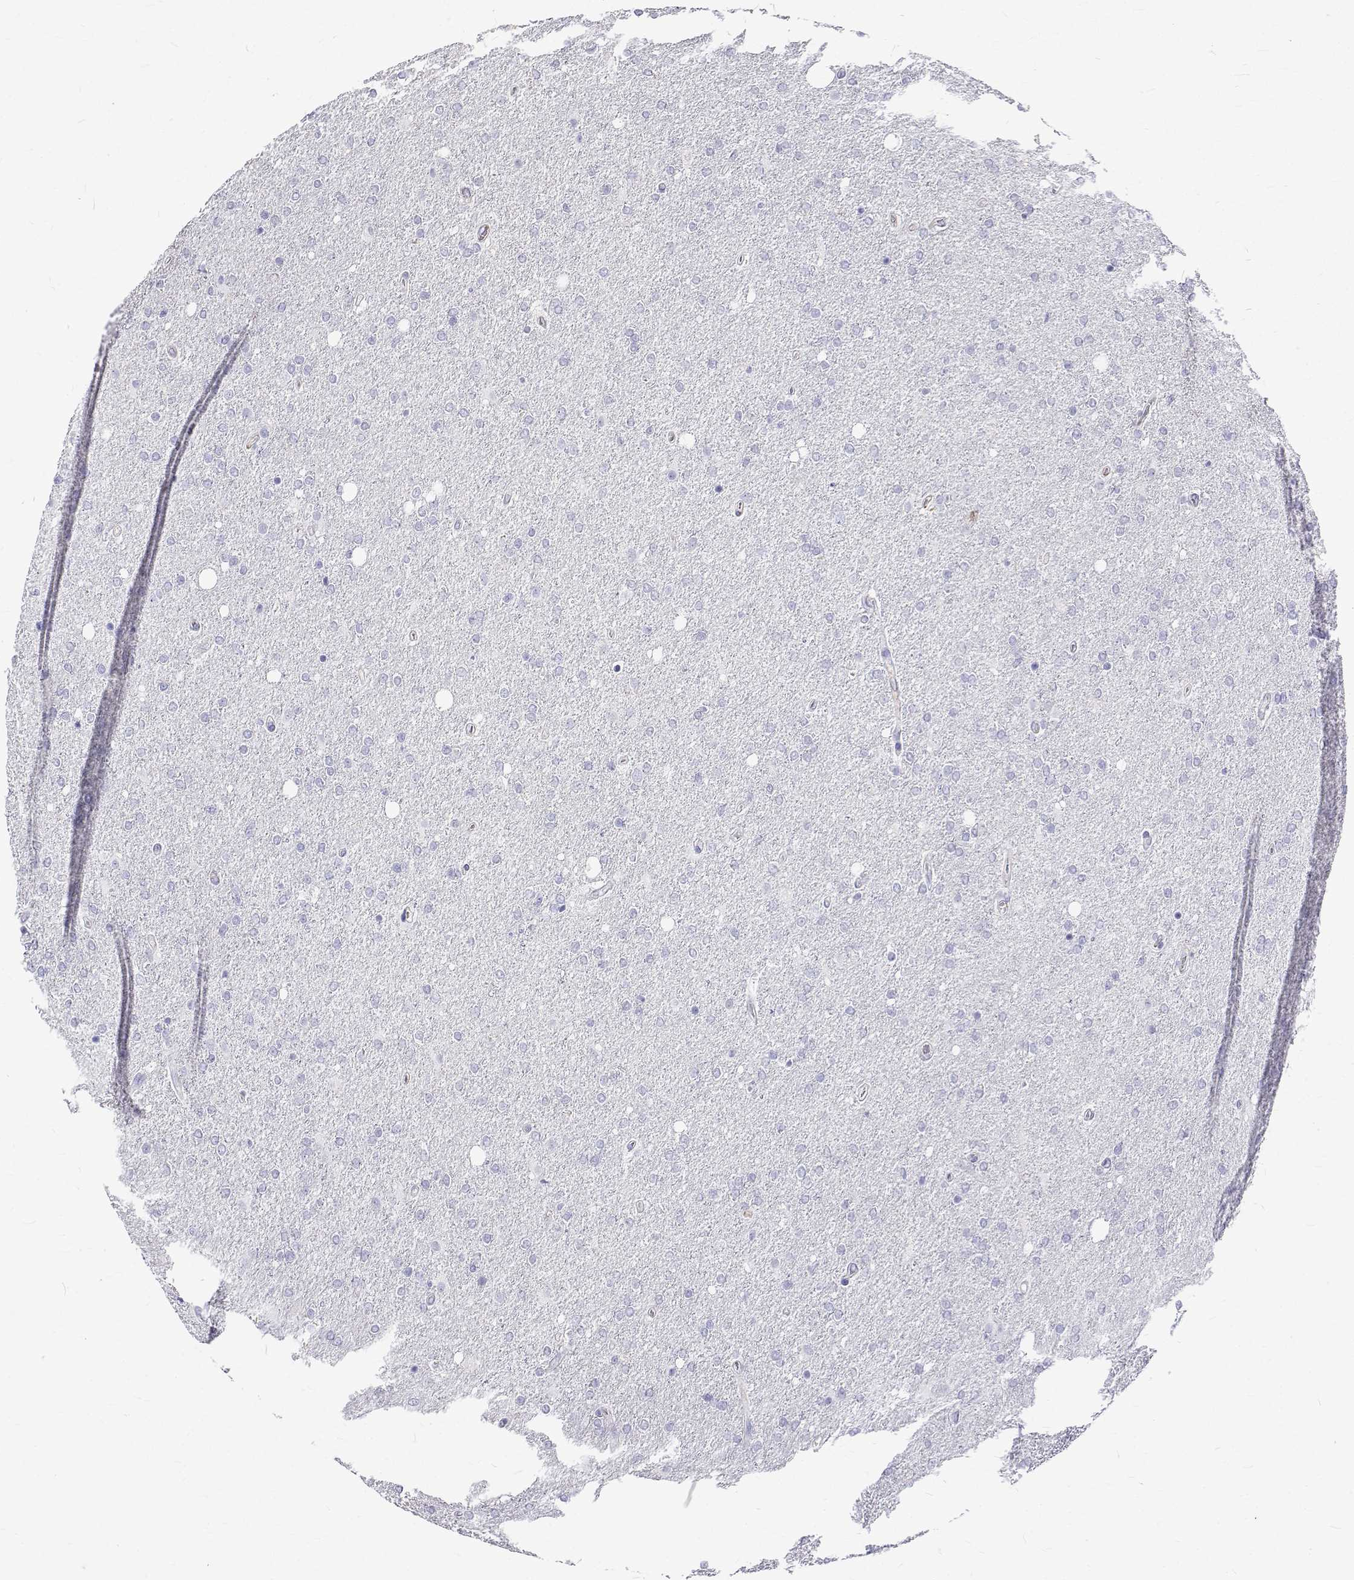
{"staining": {"intensity": "negative", "quantity": "none", "location": "none"}, "tissue": "glioma", "cell_type": "Tumor cells", "image_type": "cancer", "snomed": [{"axis": "morphology", "description": "Glioma, malignant, High grade"}, {"axis": "topography", "description": "Cerebral cortex"}], "caption": "High magnification brightfield microscopy of glioma stained with DAB (brown) and counterstained with hematoxylin (blue): tumor cells show no significant staining.", "gene": "OPRPN", "patient": {"sex": "male", "age": 70}}